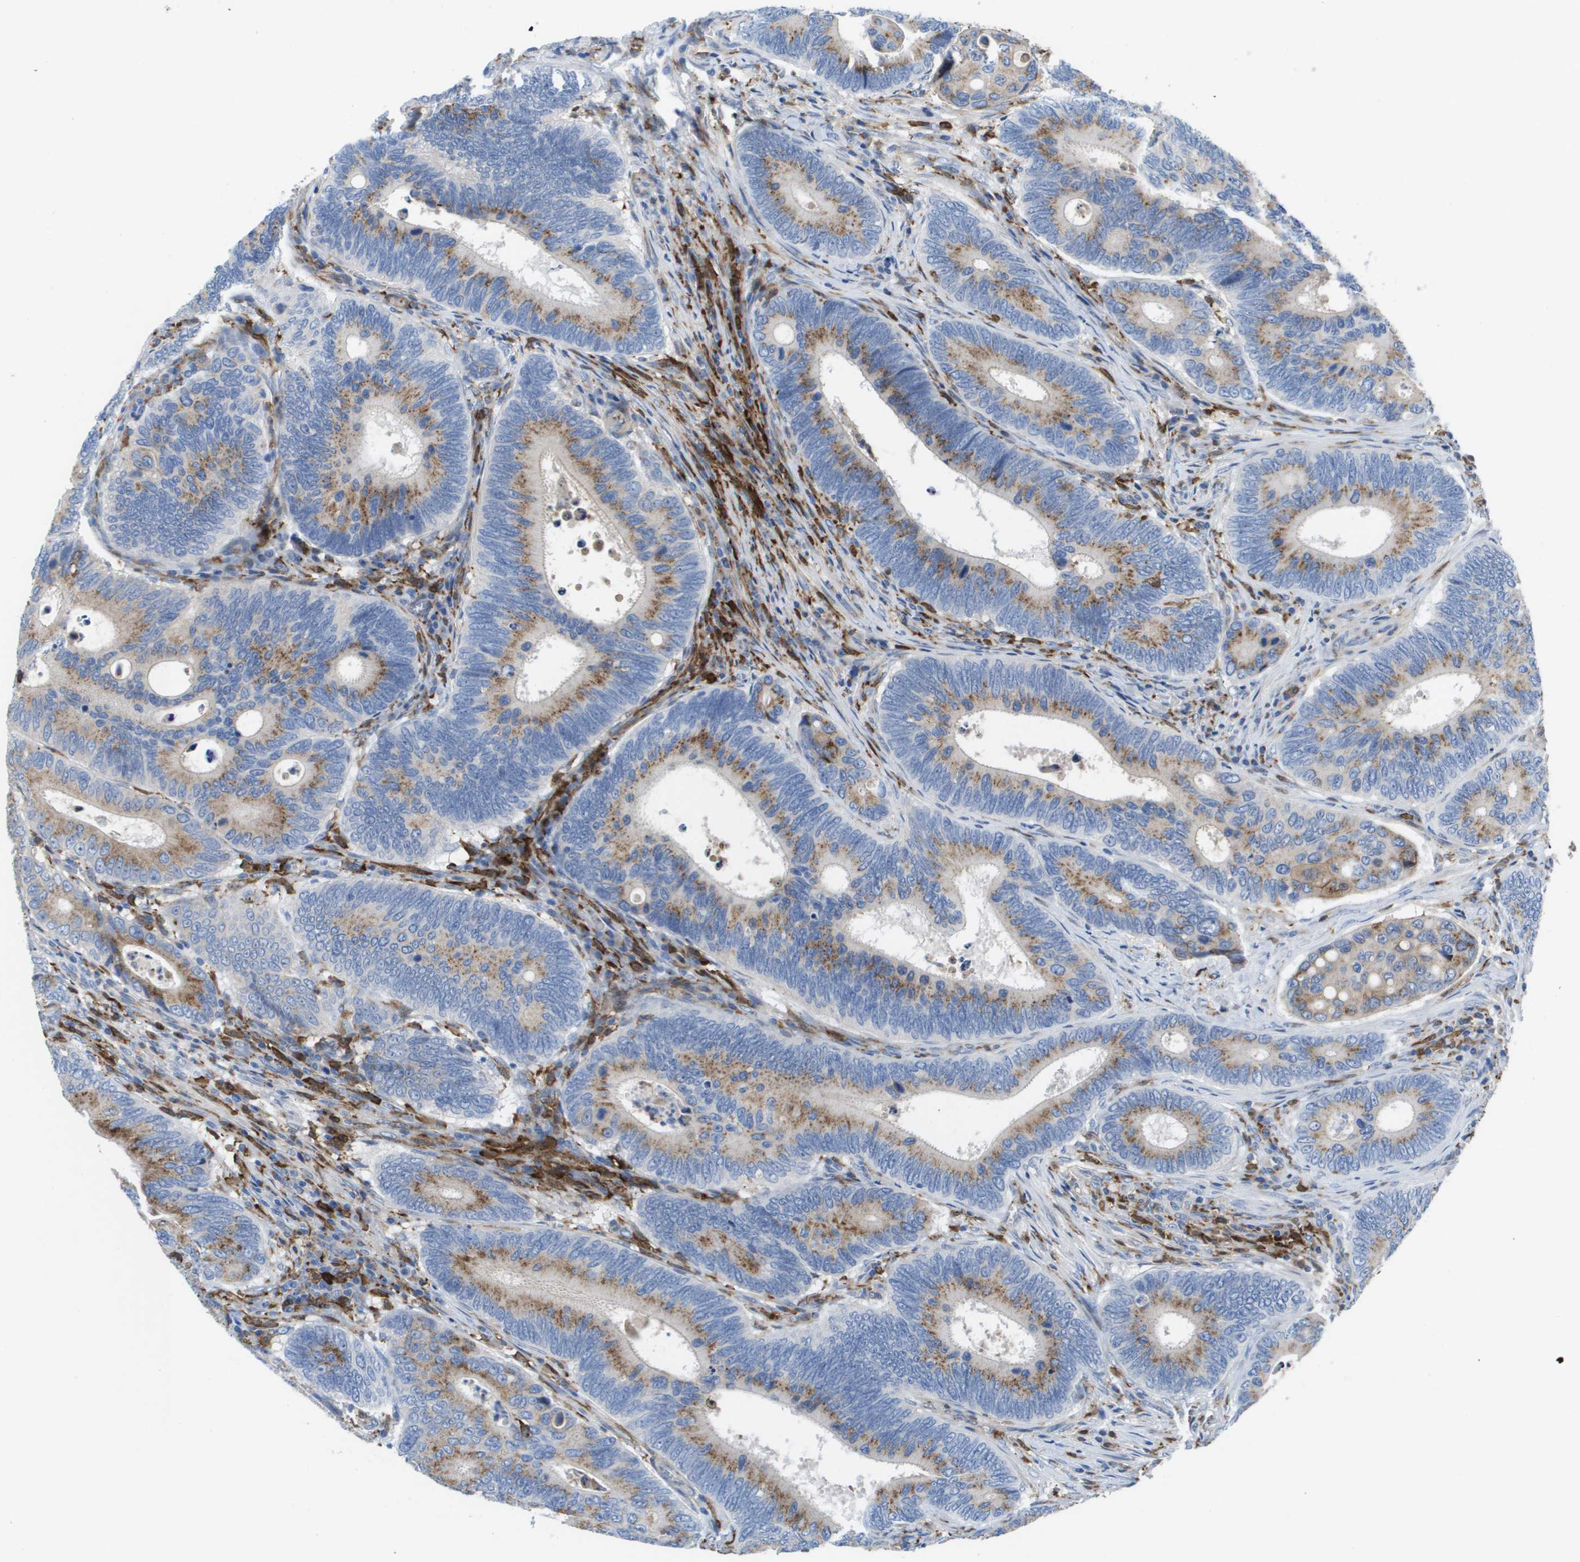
{"staining": {"intensity": "moderate", "quantity": ">75%", "location": "cytoplasmic/membranous"}, "tissue": "colorectal cancer", "cell_type": "Tumor cells", "image_type": "cancer", "snomed": [{"axis": "morphology", "description": "Inflammation, NOS"}, {"axis": "morphology", "description": "Adenocarcinoma, NOS"}, {"axis": "topography", "description": "Colon"}], "caption": "High-magnification brightfield microscopy of colorectal cancer (adenocarcinoma) stained with DAB (3,3'-diaminobenzidine) (brown) and counterstained with hematoxylin (blue). tumor cells exhibit moderate cytoplasmic/membranous positivity is appreciated in approximately>75% of cells.", "gene": "SLC37A2", "patient": {"sex": "male", "age": 72}}